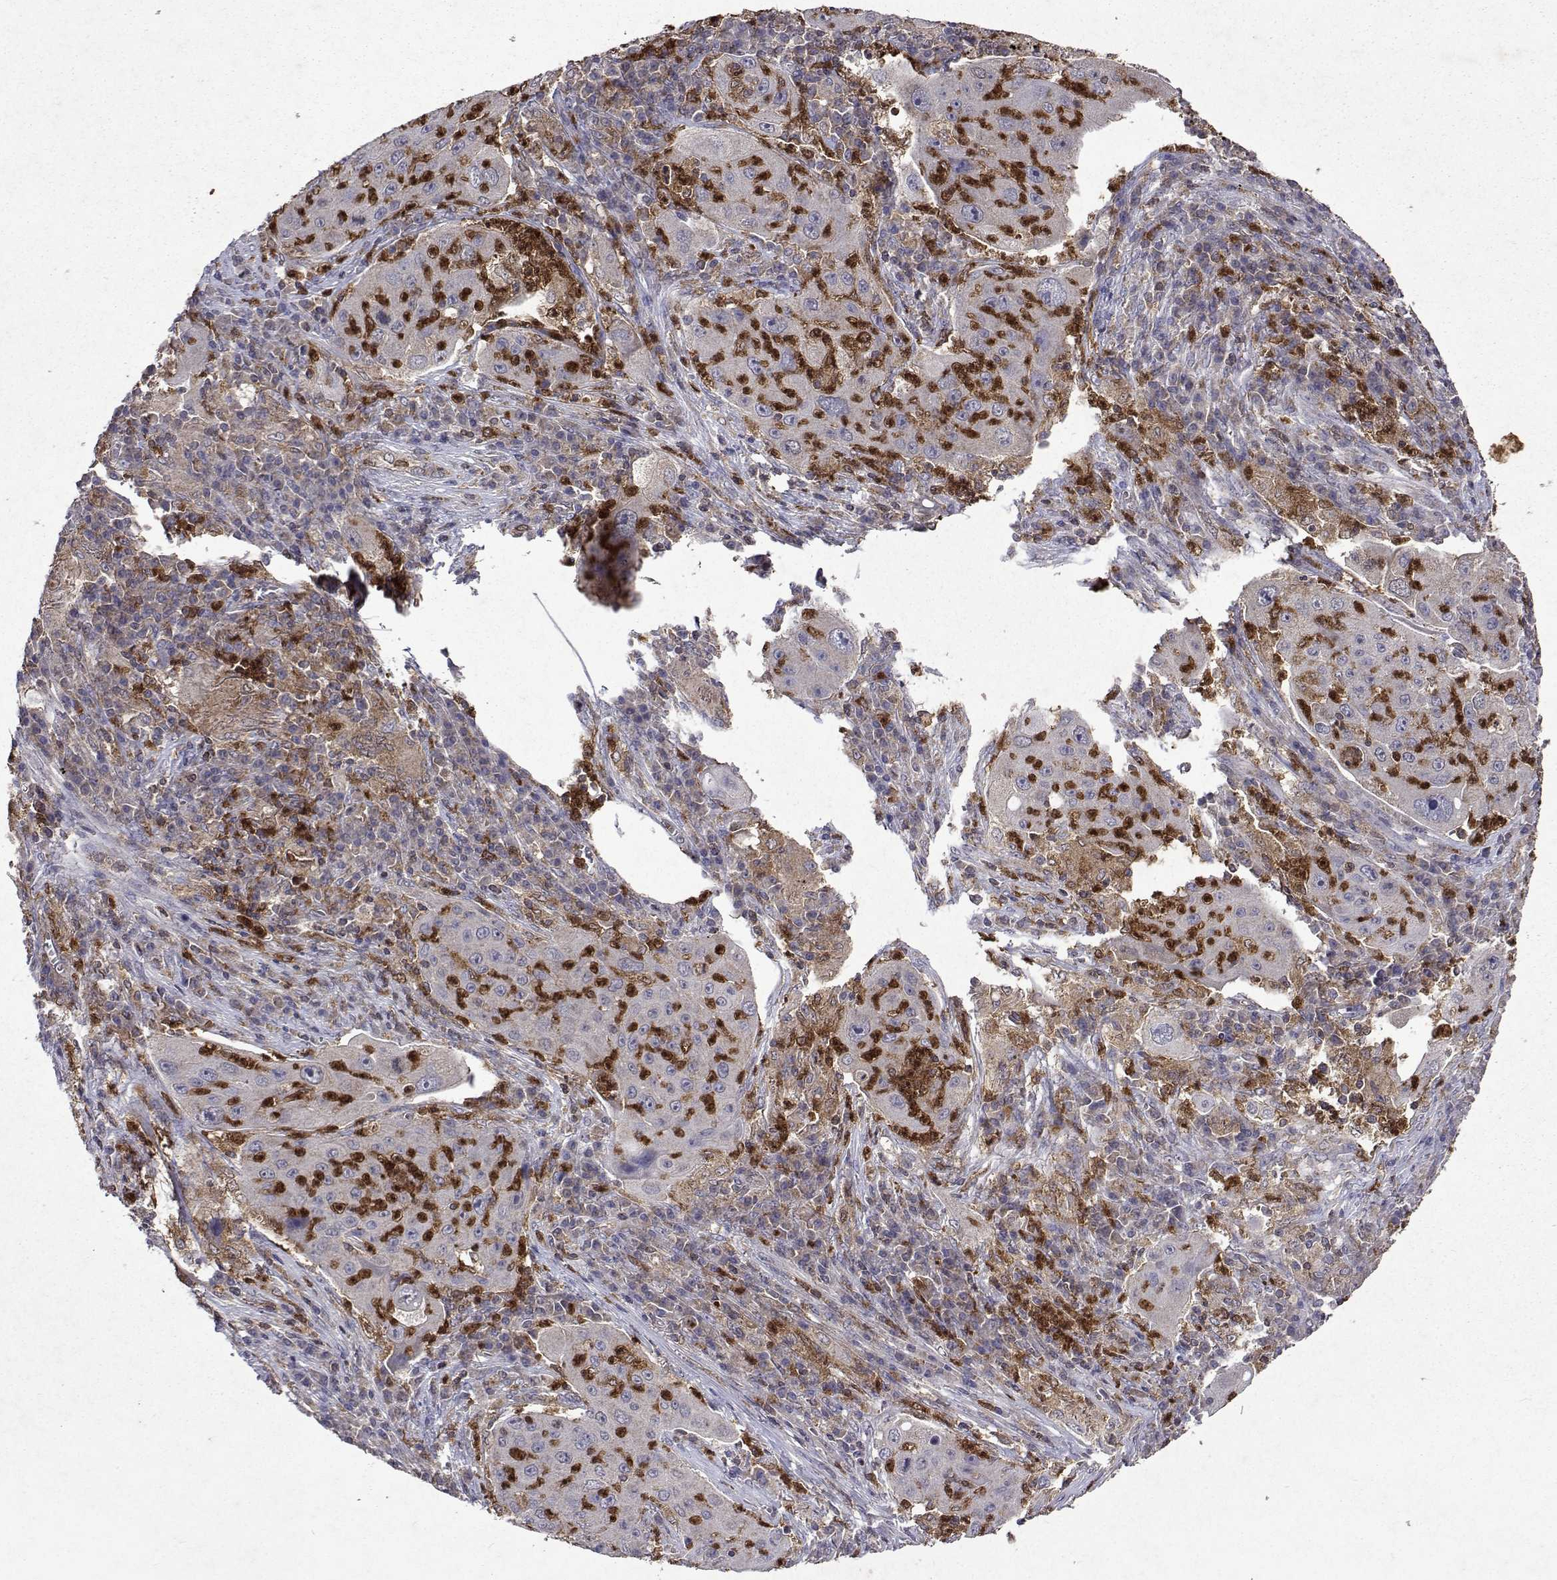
{"staining": {"intensity": "weak", "quantity": "<25%", "location": "cytoplasmic/membranous"}, "tissue": "lung cancer", "cell_type": "Tumor cells", "image_type": "cancer", "snomed": [{"axis": "morphology", "description": "Squamous cell carcinoma, NOS"}, {"axis": "topography", "description": "Lung"}], "caption": "DAB (3,3'-diaminobenzidine) immunohistochemical staining of lung squamous cell carcinoma shows no significant expression in tumor cells.", "gene": "APAF1", "patient": {"sex": "female", "age": 59}}